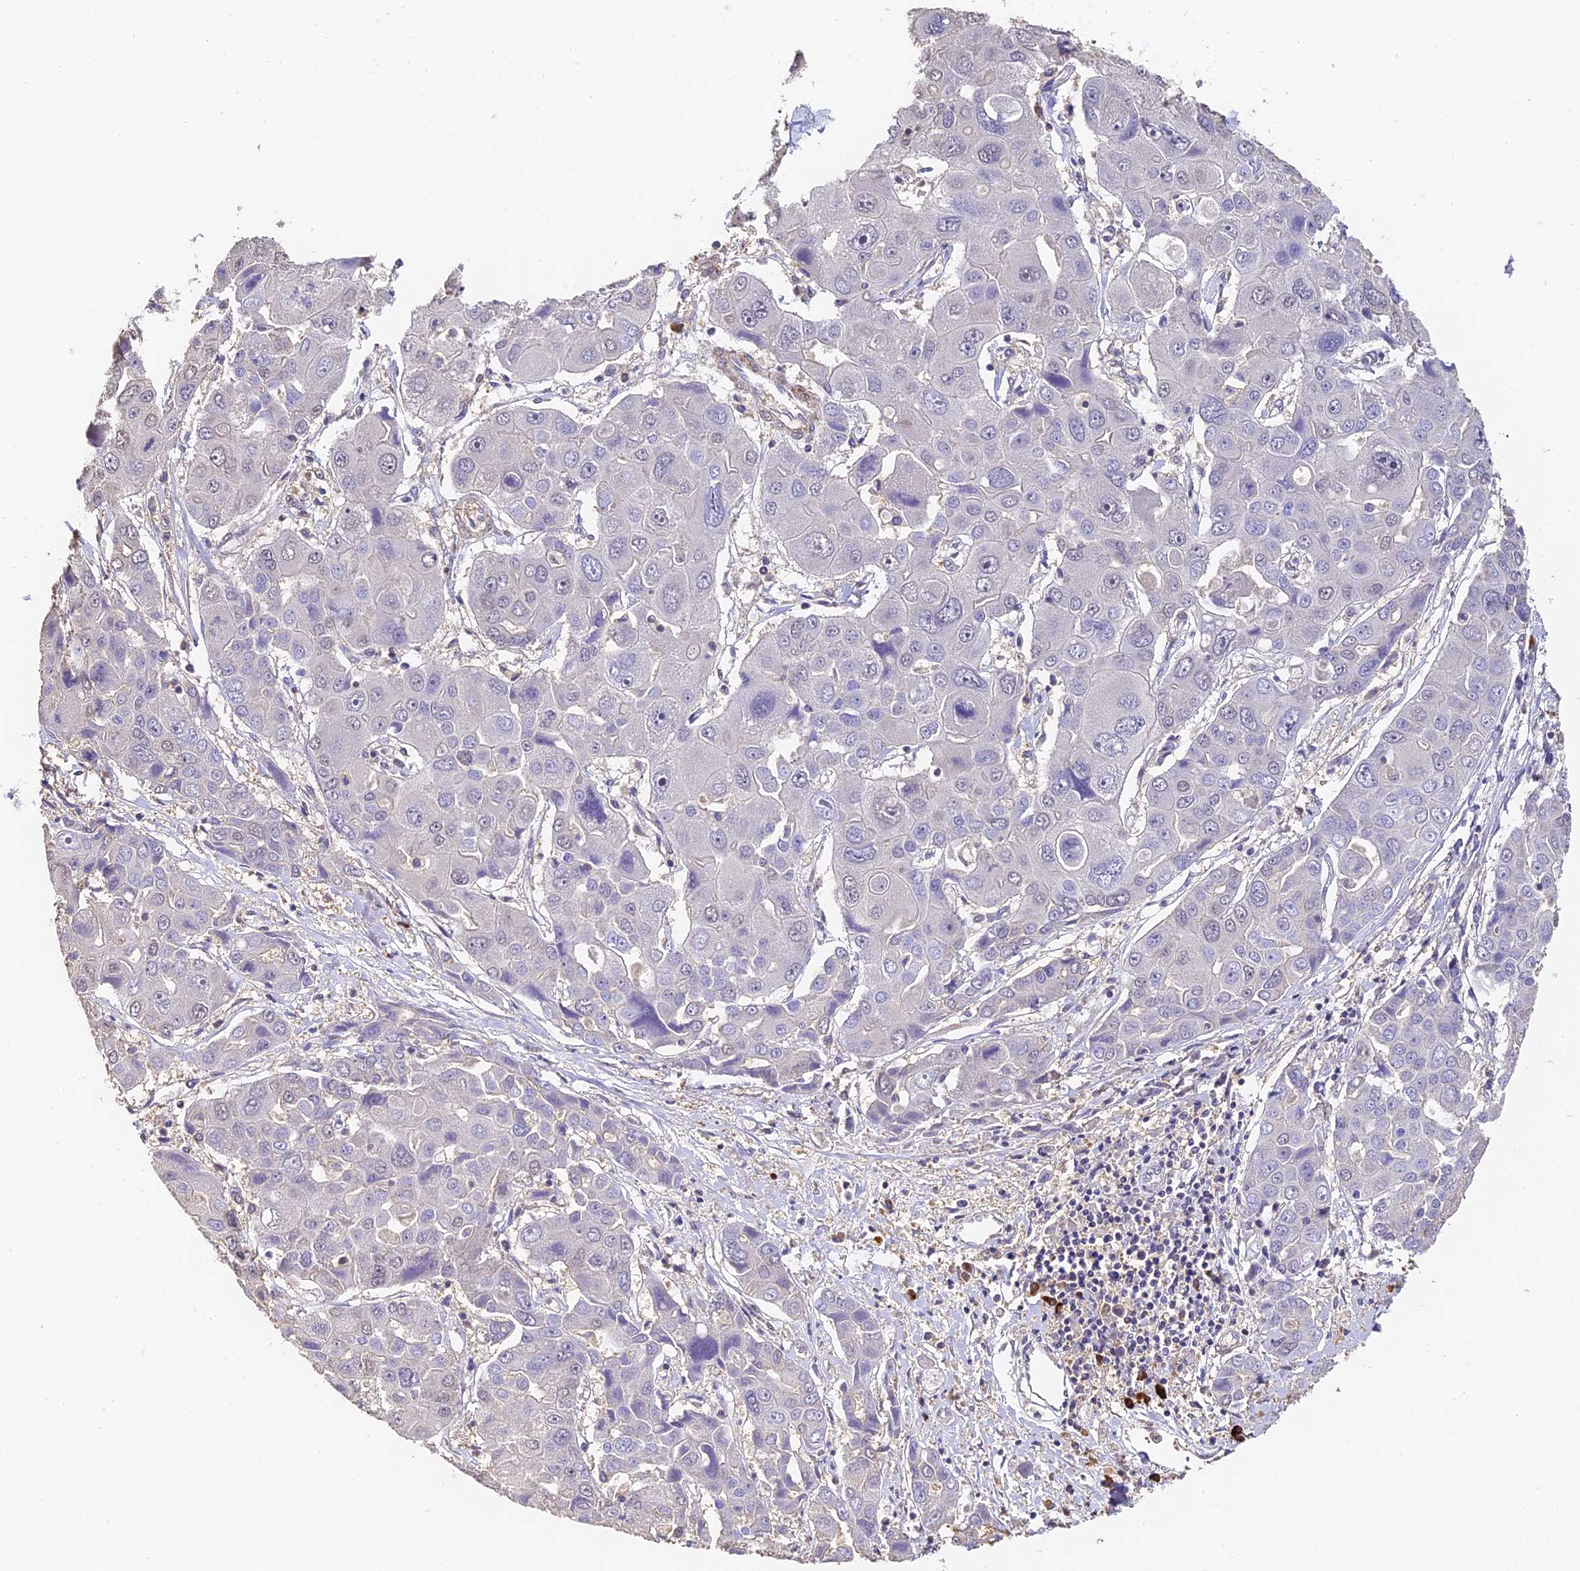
{"staining": {"intensity": "negative", "quantity": "none", "location": "none"}, "tissue": "liver cancer", "cell_type": "Tumor cells", "image_type": "cancer", "snomed": [{"axis": "morphology", "description": "Cholangiocarcinoma"}, {"axis": "topography", "description": "Liver"}], "caption": "Immunohistochemistry of human liver cancer demonstrates no expression in tumor cells.", "gene": "SLC11A1", "patient": {"sex": "male", "age": 67}}